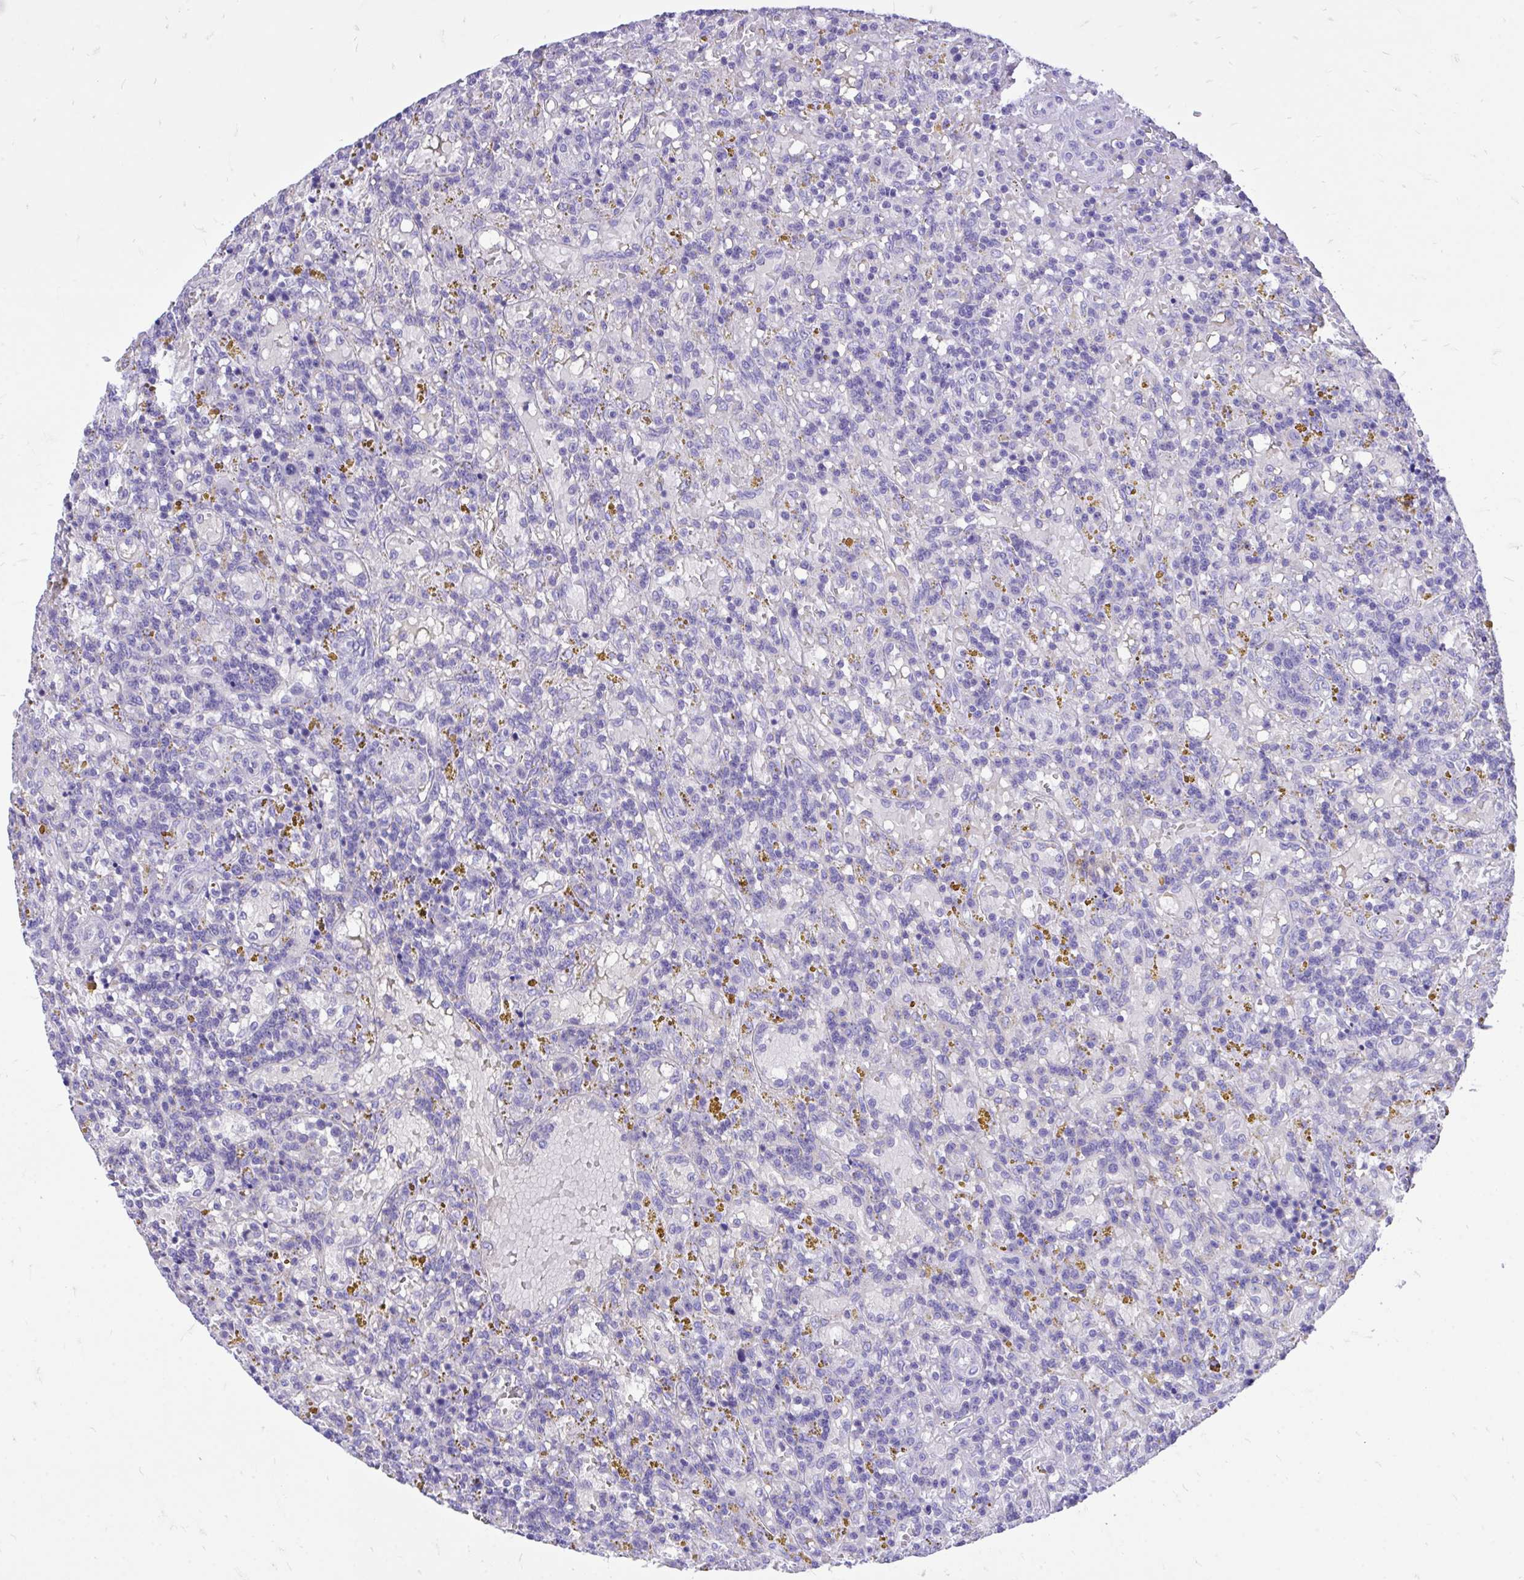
{"staining": {"intensity": "negative", "quantity": "none", "location": "none"}, "tissue": "lymphoma", "cell_type": "Tumor cells", "image_type": "cancer", "snomed": [{"axis": "morphology", "description": "Malignant lymphoma, non-Hodgkin's type, Low grade"}, {"axis": "topography", "description": "Spleen"}], "caption": "The photomicrograph reveals no staining of tumor cells in malignant lymphoma, non-Hodgkin's type (low-grade).", "gene": "MON1A", "patient": {"sex": "female", "age": 65}}